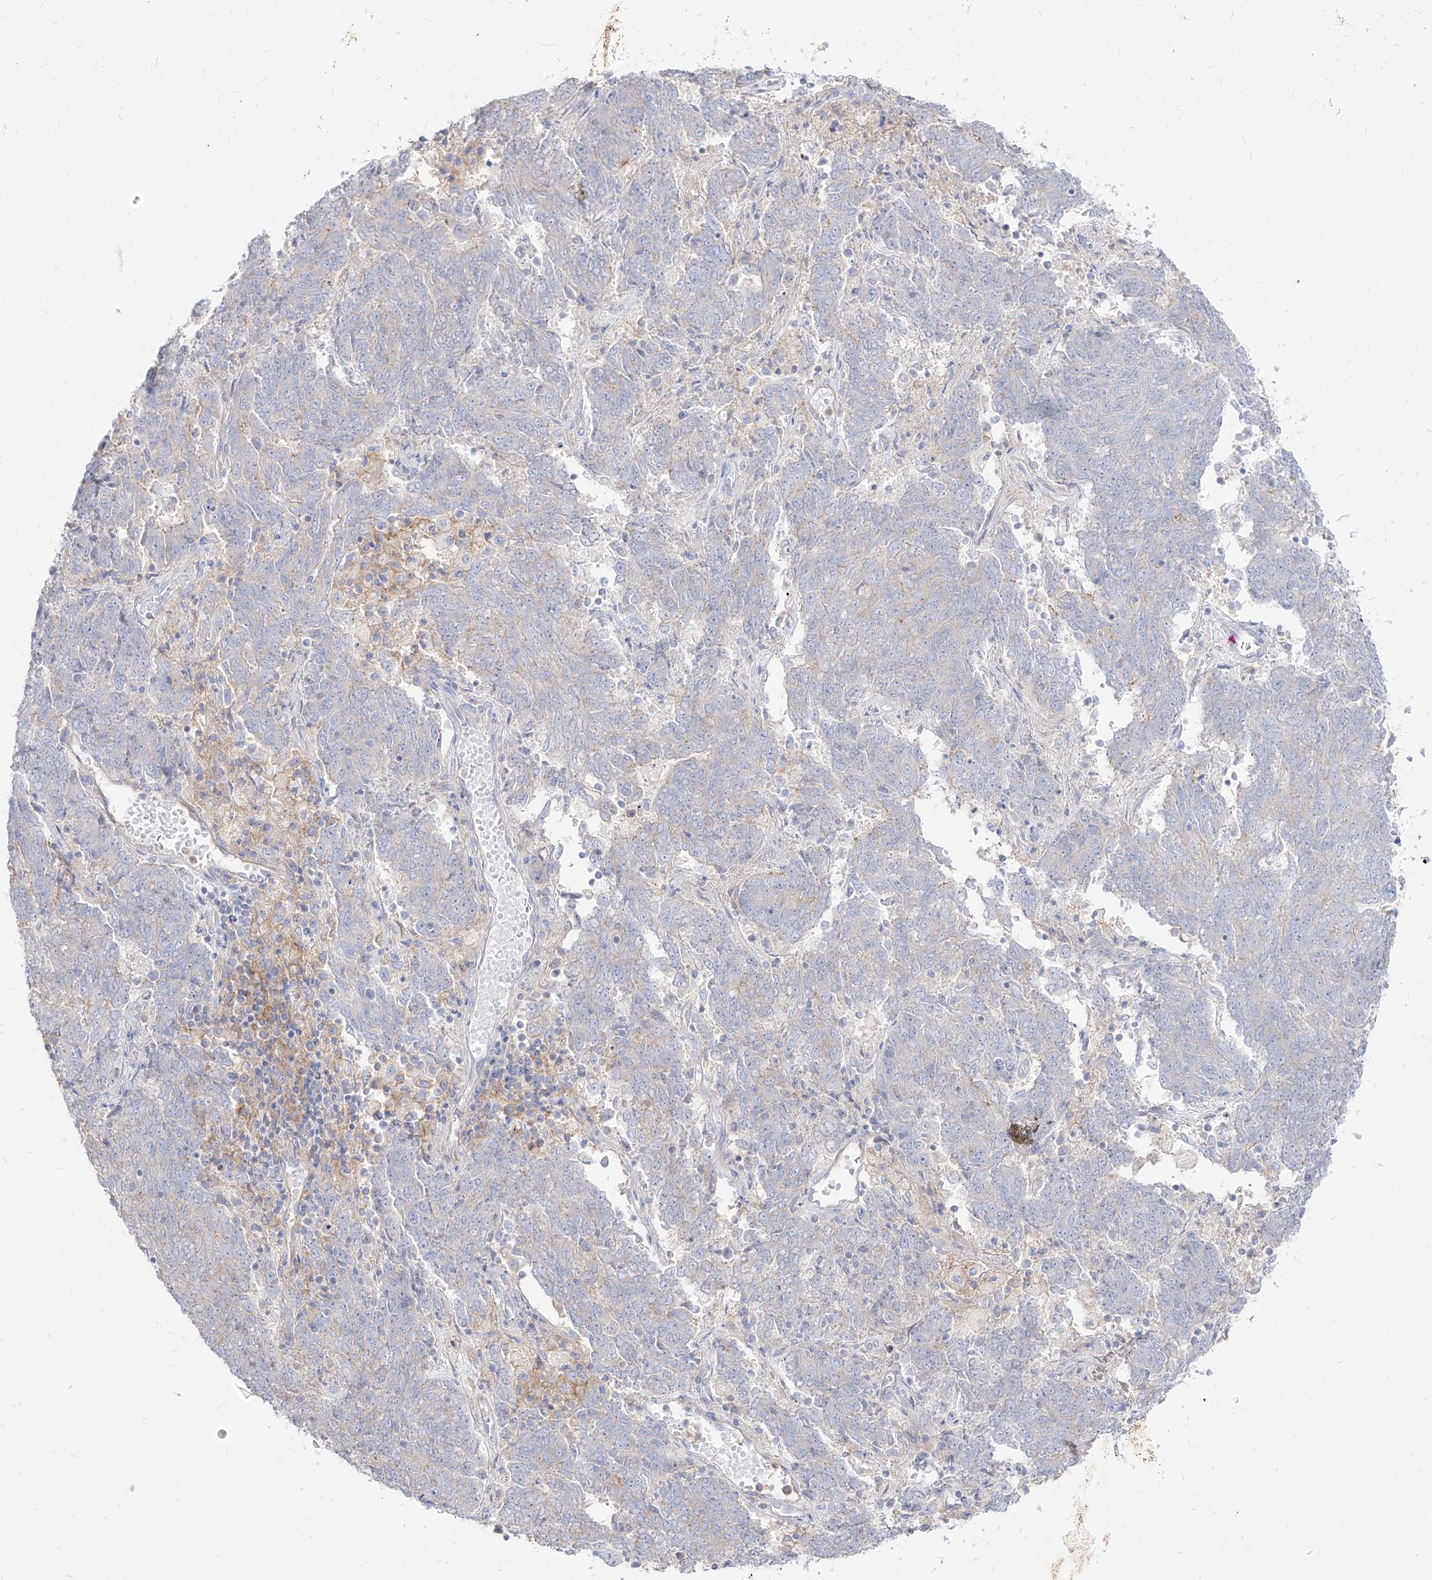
{"staining": {"intensity": "negative", "quantity": "none", "location": "none"}, "tissue": "endometrial cancer", "cell_type": "Tumor cells", "image_type": "cancer", "snomed": [{"axis": "morphology", "description": "Adenocarcinoma, NOS"}, {"axis": "topography", "description": "Endometrium"}], "caption": "There is no significant expression in tumor cells of adenocarcinoma (endometrial). (DAB (3,3'-diaminobenzidine) IHC with hematoxylin counter stain).", "gene": "RBFOX3", "patient": {"sex": "female", "age": 80}}